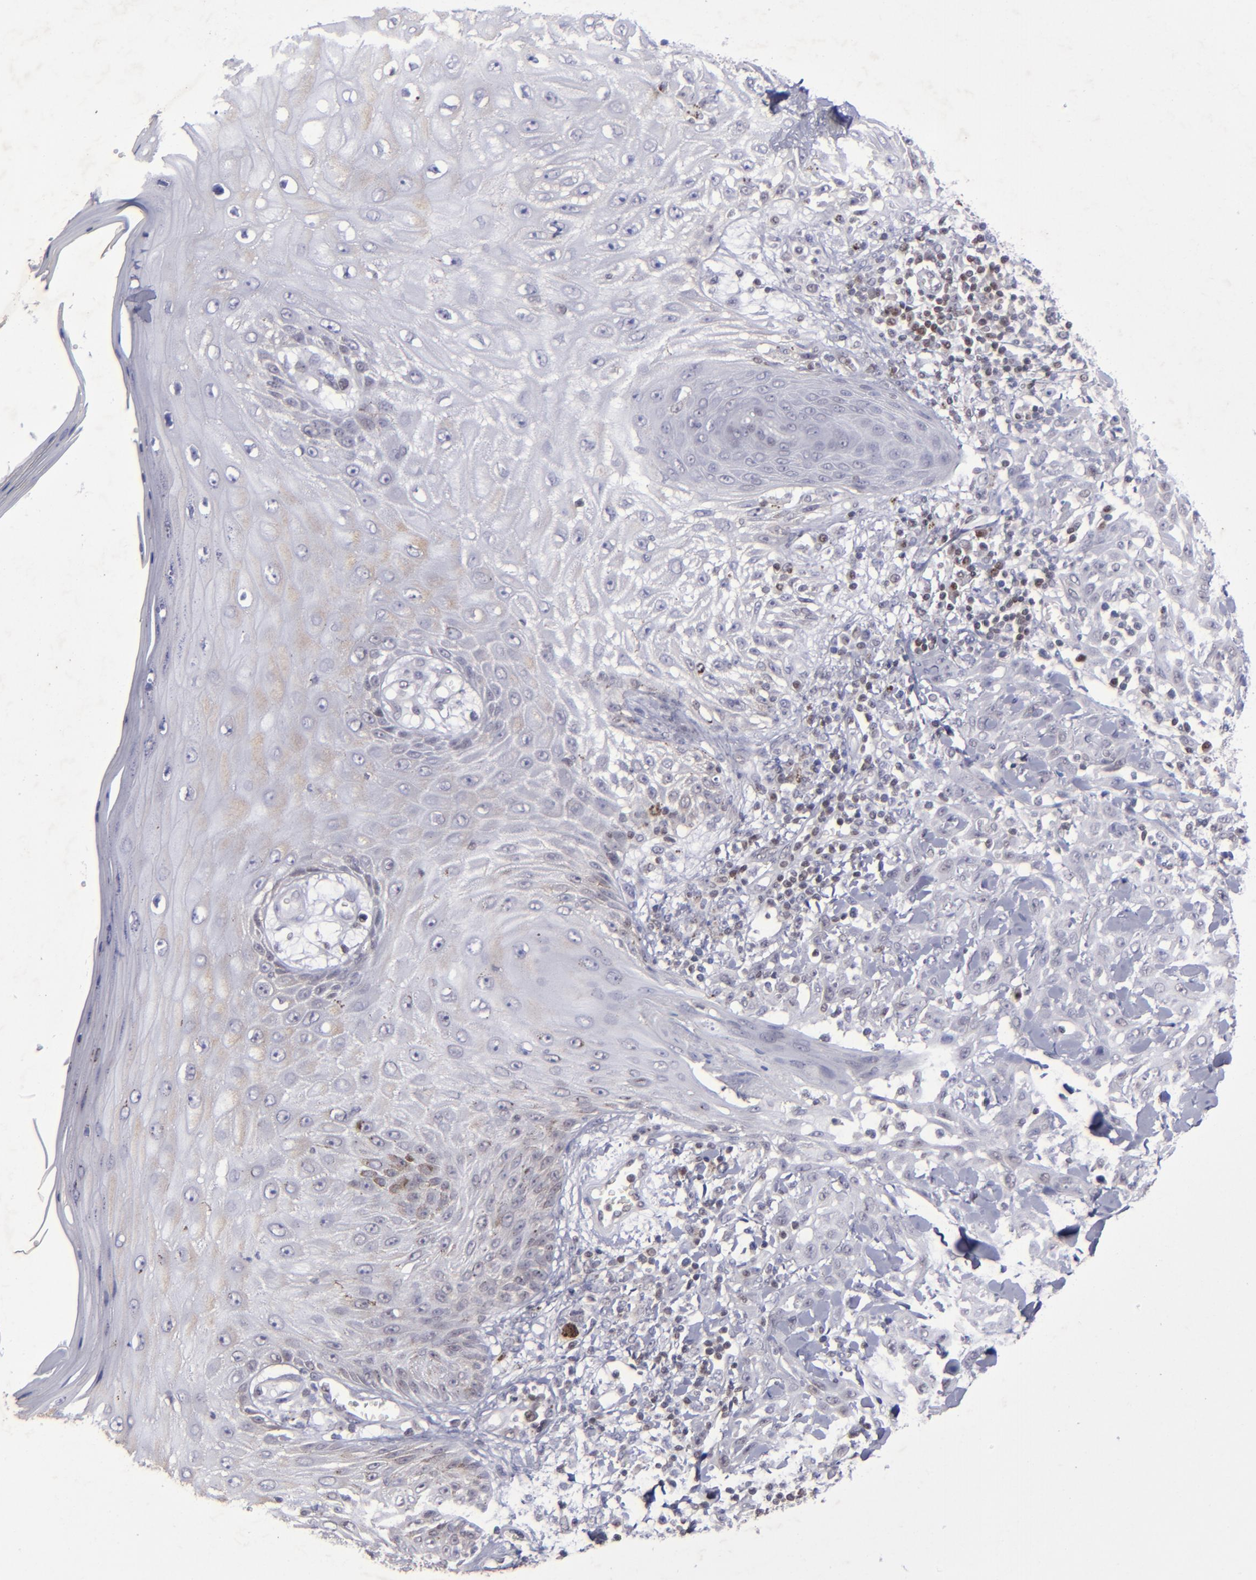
{"staining": {"intensity": "negative", "quantity": "none", "location": "none"}, "tissue": "skin cancer", "cell_type": "Tumor cells", "image_type": "cancer", "snomed": [{"axis": "morphology", "description": "Squamous cell carcinoma, NOS"}, {"axis": "topography", "description": "Skin"}], "caption": "The photomicrograph demonstrates no significant expression in tumor cells of squamous cell carcinoma (skin).", "gene": "MGMT", "patient": {"sex": "male", "age": 24}}